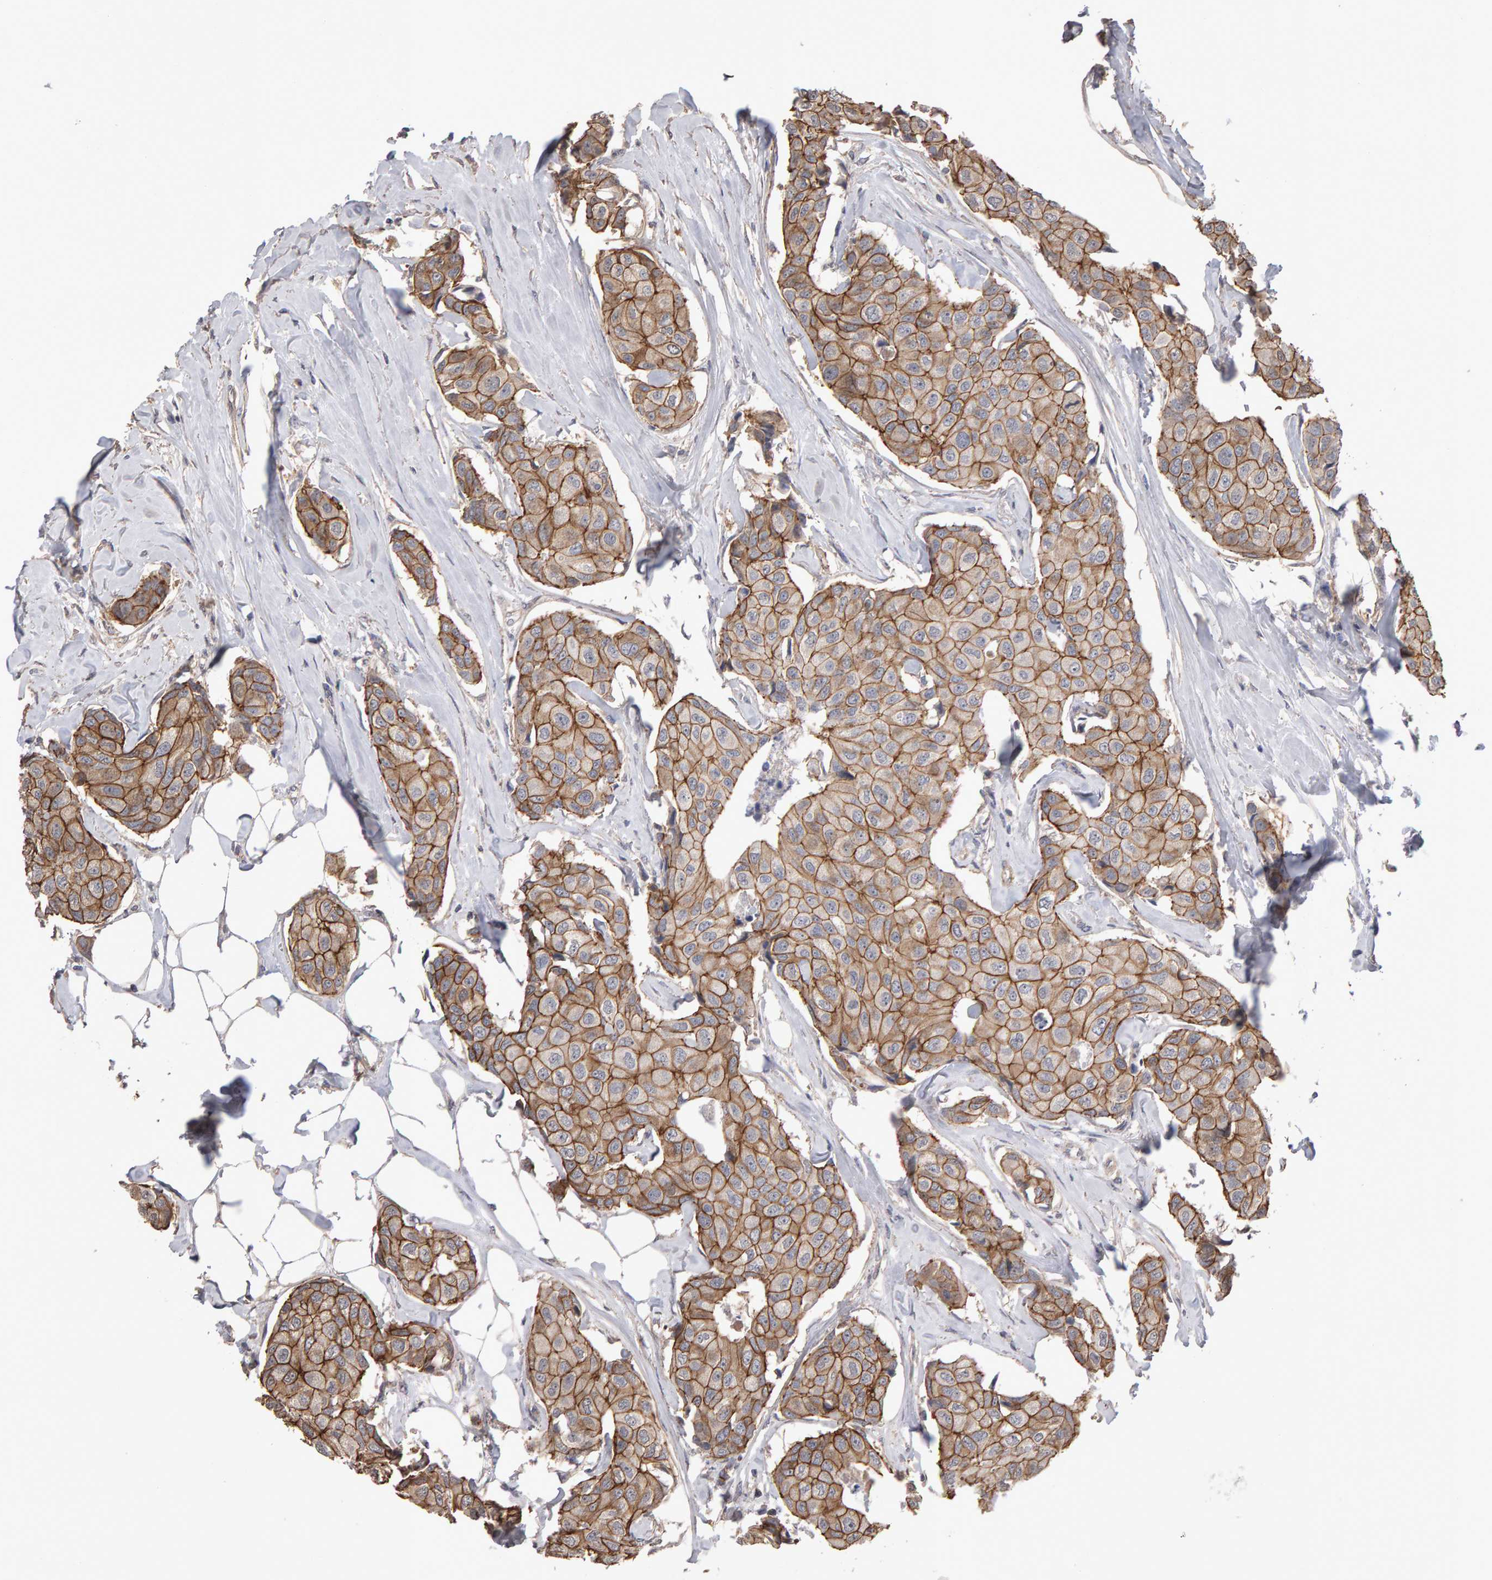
{"staining": {"intensity": "moderate", "quantity": ">75%", "location": "cytoplasmic/membranous"}, "tissue": "breast cancer", "cell_type": "Tumor cells", "image_type": "cancer", "snomed": [{"axis": "morphology", "description": "Duct carcinoma"}, {"axis": "topography", "description": "Breast"}], "caption": "A micrograph showing moderate cytoplasmic/membranous positivity in approximately >75% of tumor cells in breast cancer, as visualized by brown immunohistochemical staining.", "gene": "SCRIB", "patient": {"sex": "female", "age": 80}}